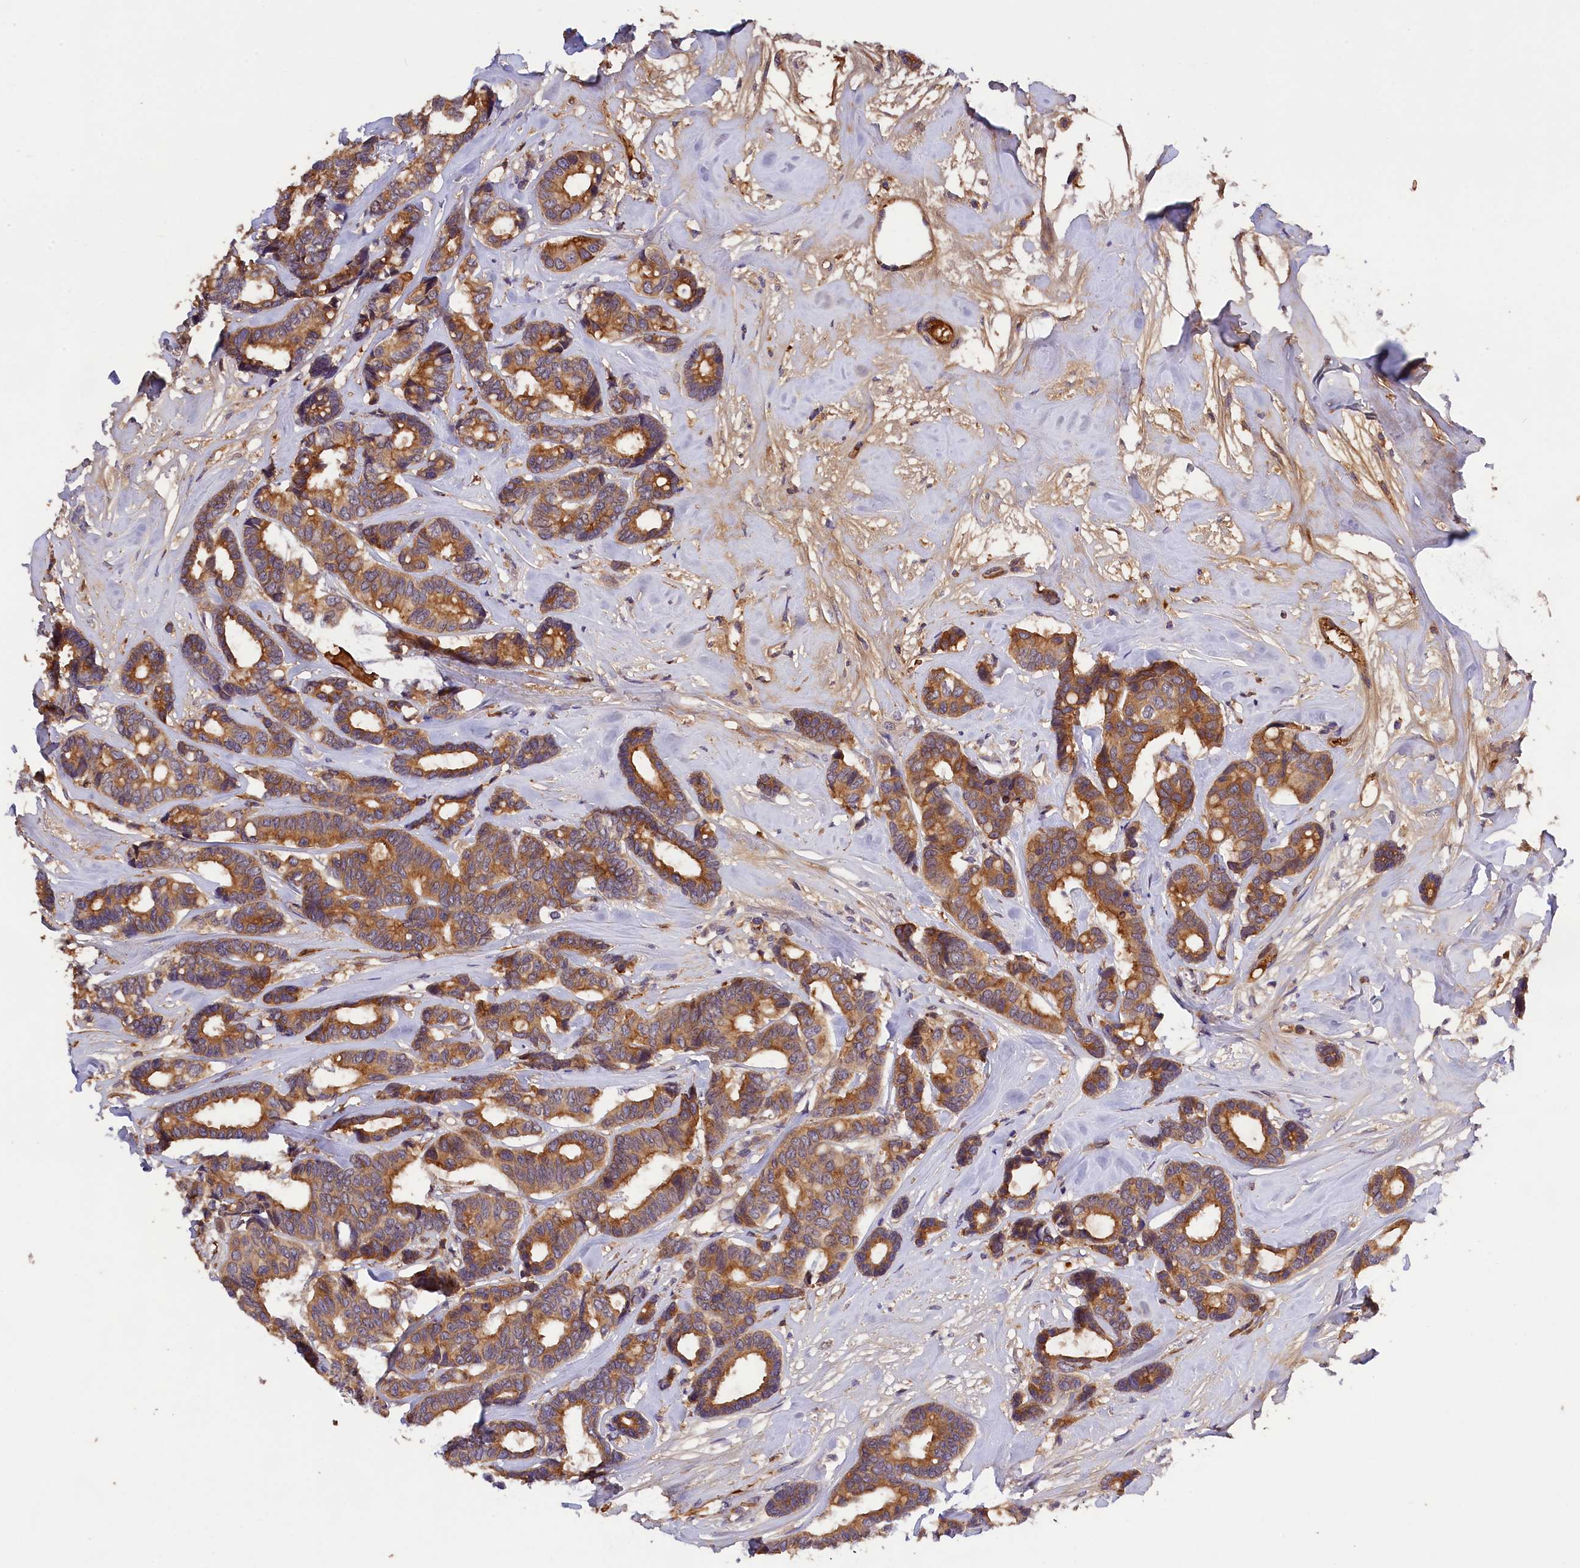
{"staining": {"intensity": "moderate", "quantity": ">75%", "location": "cytoplasmic/membranous"}, "tissue": "breast cancer", "cell_type": "Tumor cells", "image_type": "cancer", "snomed": [{"axis": "morphology", "description": "Duct carcinoma"}, {"axis": "topography", "description": "Breast"}], "caption": "A medium amount of moderate cytoplasmic/membranous positivity is appreciated in about >75% of tumor cells in intraductal carcinoma (breast) tissue.", "gene": "PHAF1", "patient": {"sex": "female", "age": 87}}